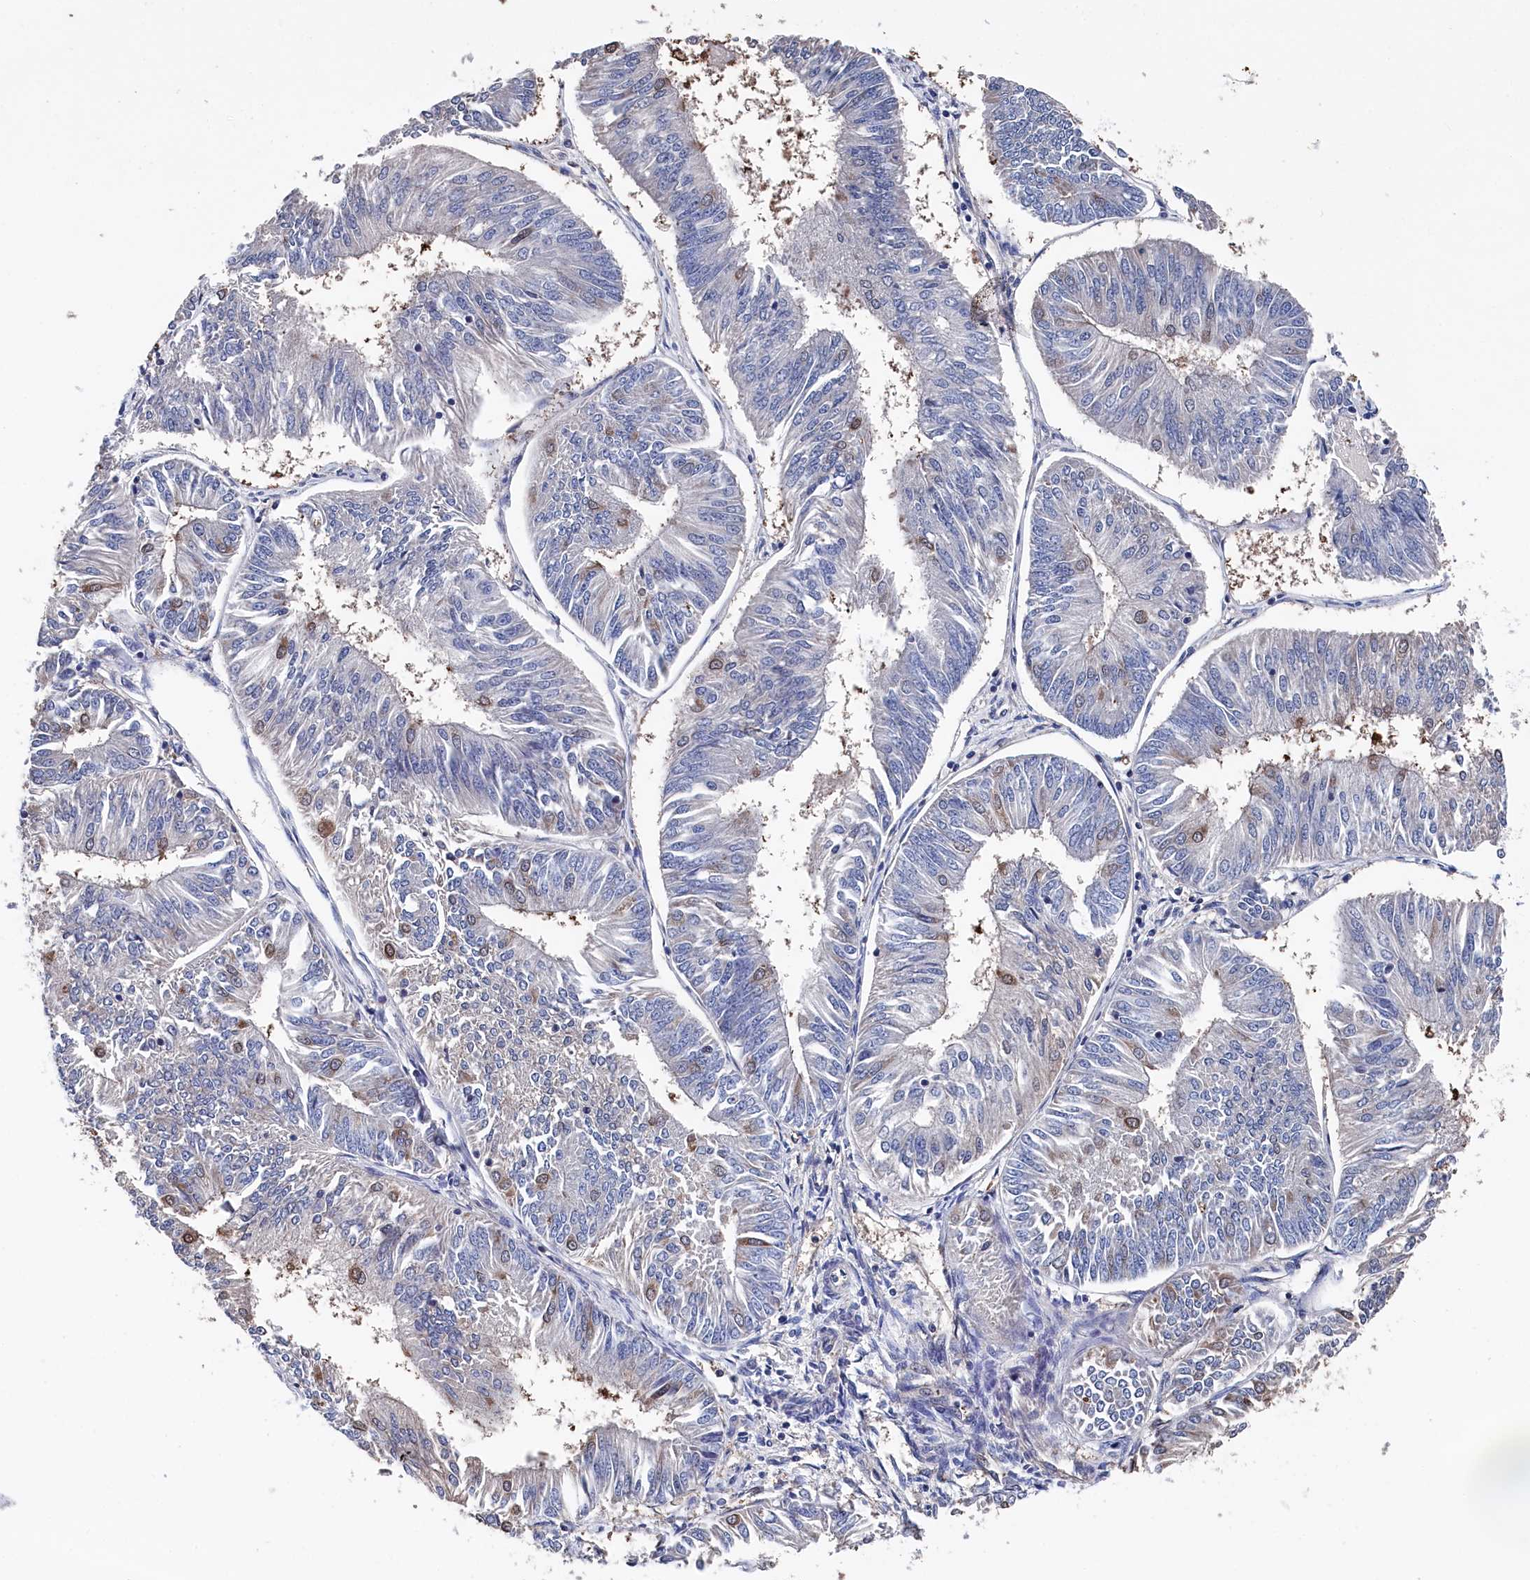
{"staining": {"intensity": "moderate", "quantity": "<25%", "location": "cytoplasmic/membranous"}, "tissue": "endometrial cancer", "cell_type": "Tumor cells", "image_type": "cancer", "snomed": [{"axis": "morphology", "description": "Adenocarcinoma, NOS"}, {"axis": "topography", "description": "Endometrium"}], "caption": "Endometrial adenocarcinoma stained with immunohistochemistry reveals moderate cytoplasmic/membranous staining in about <25% of tumor cells.", "gene": "BHMT", "patient": {"sex": "female", "age": 58}}